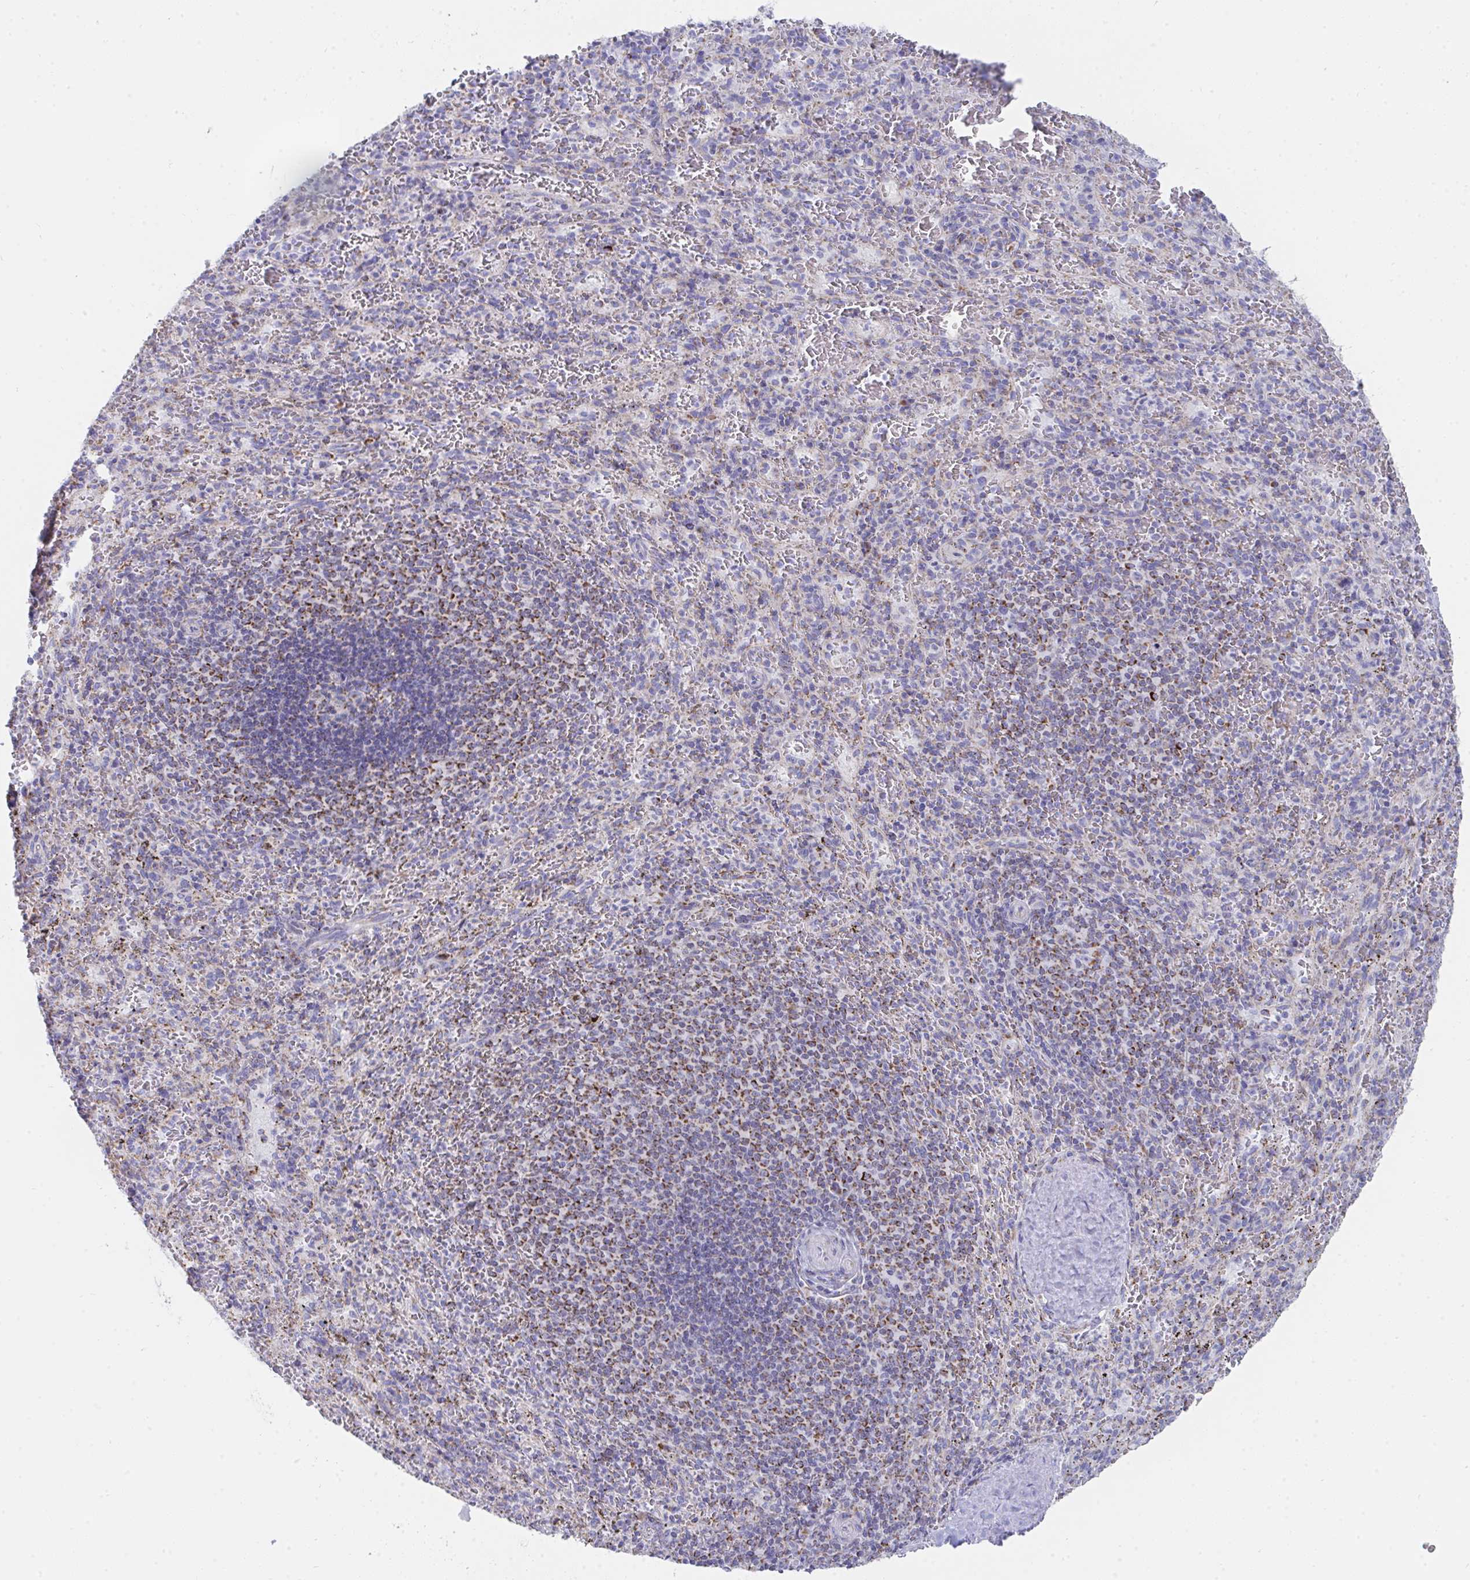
{"staining": {"intensity": "negative", "quantity": "none", "location": "none"}, "tissue": "spleen", "cell_type": "Cells in red pulp", "image_type": "normal", "snomed": [{"axis": "morphology", "description": "Normal tissue, NOS"}, {"axis": "topography", "description": "Spleen"}], "caption": "The micrograph reveals no significant expression in cells in red pulp of spleen.", "gene": "AIFM1", "patient": {"sex": "male", "age": 57}}